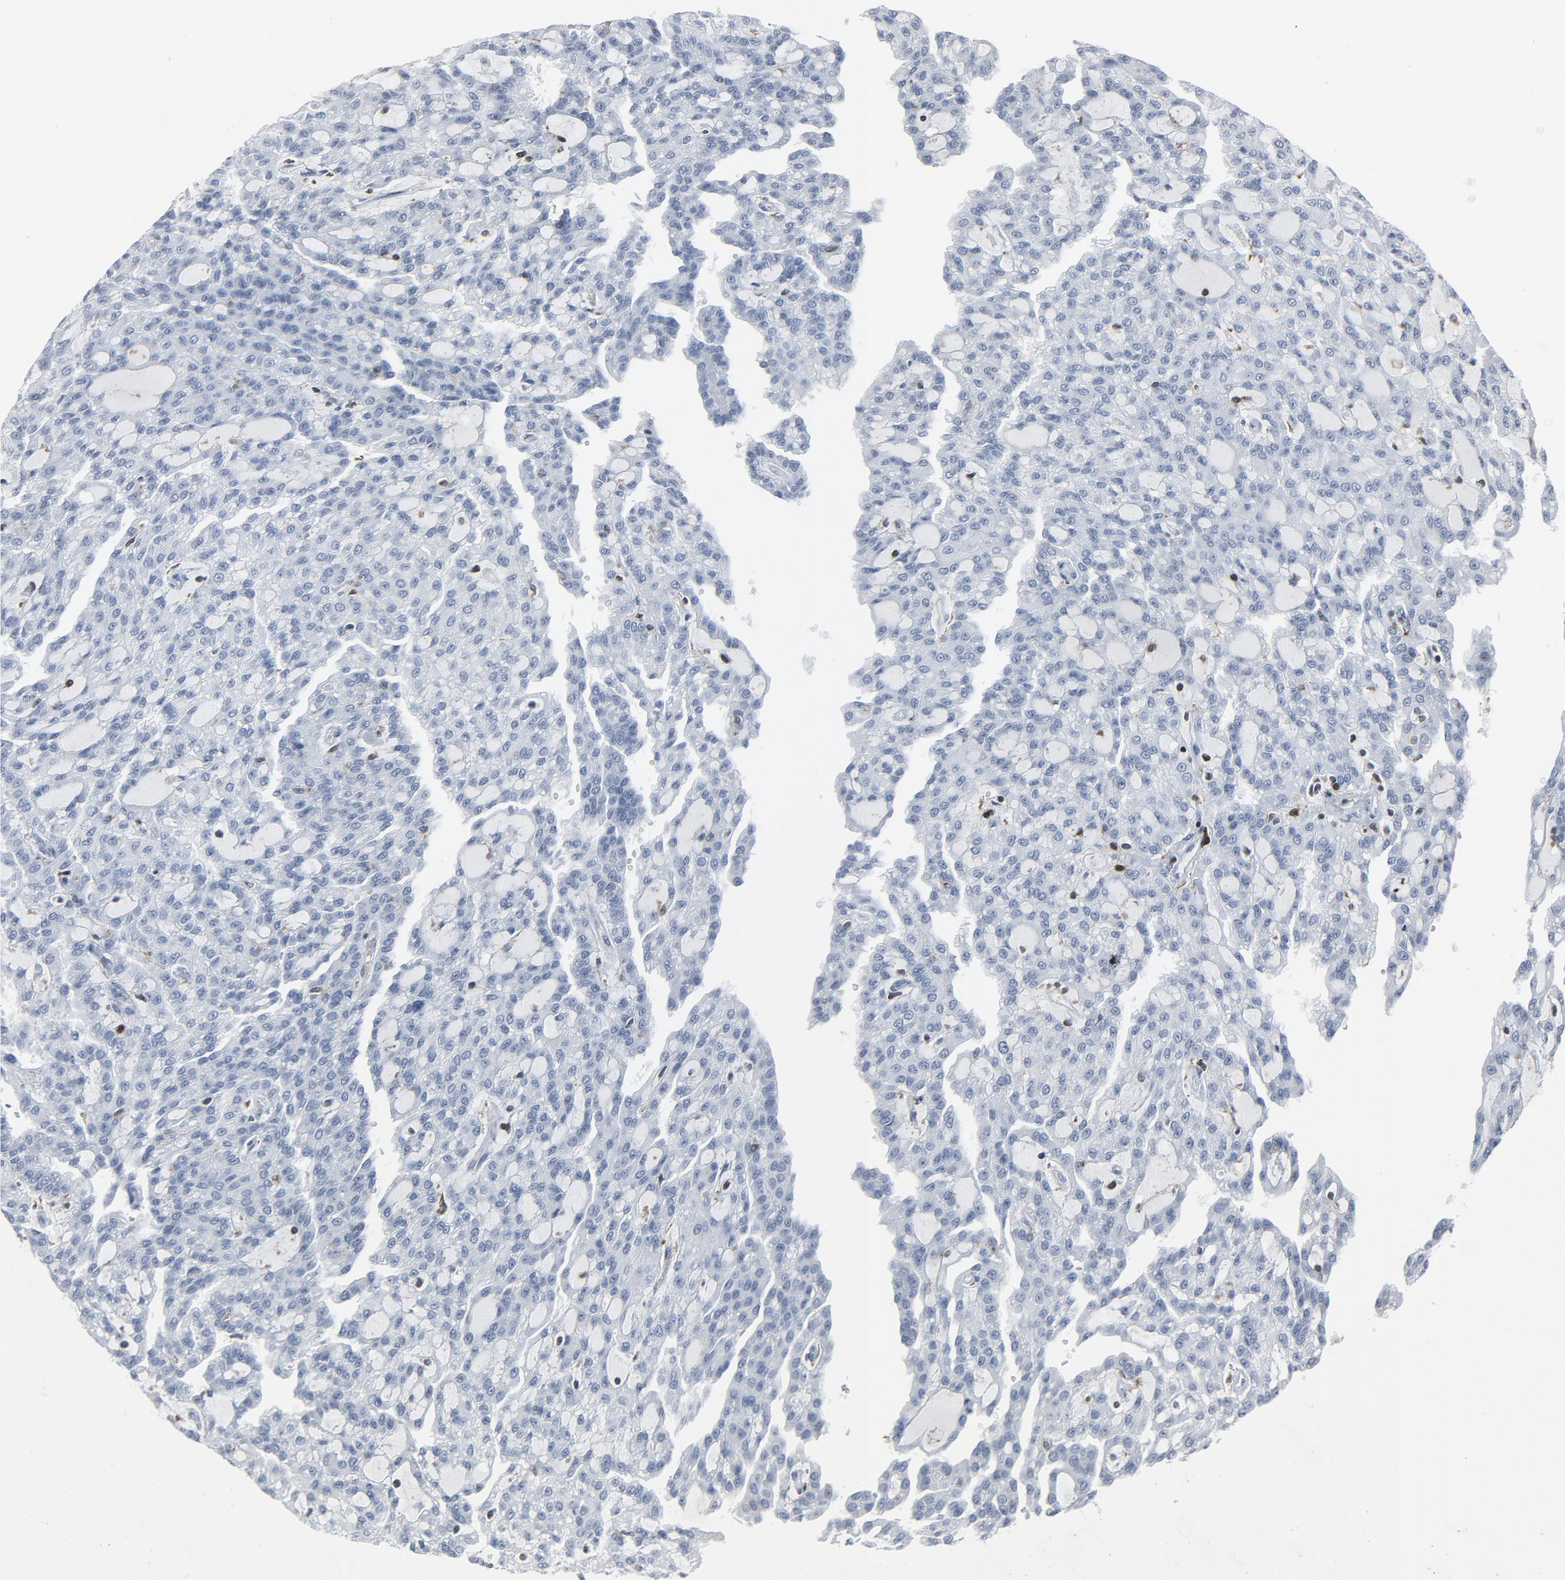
{"staining": {"intensity": "negative", "quantity": "none", "location": "none"}, "tissue": "renal cancer", "cell_type": "Tumor cells", "image_type": "cancer", "snomed": [{"axis": "morphology", "description": "Adenocarcinoma, NOS"}, {"axis": "topography", "description": "Kidney"}], "caption": "The immunohistochemistry (IHC) photomicrograph has no significant positivity in tumor cells of renal cancer tissue.", "gene": "LCP2", "patient": {"sex": "male", "age": 63}}